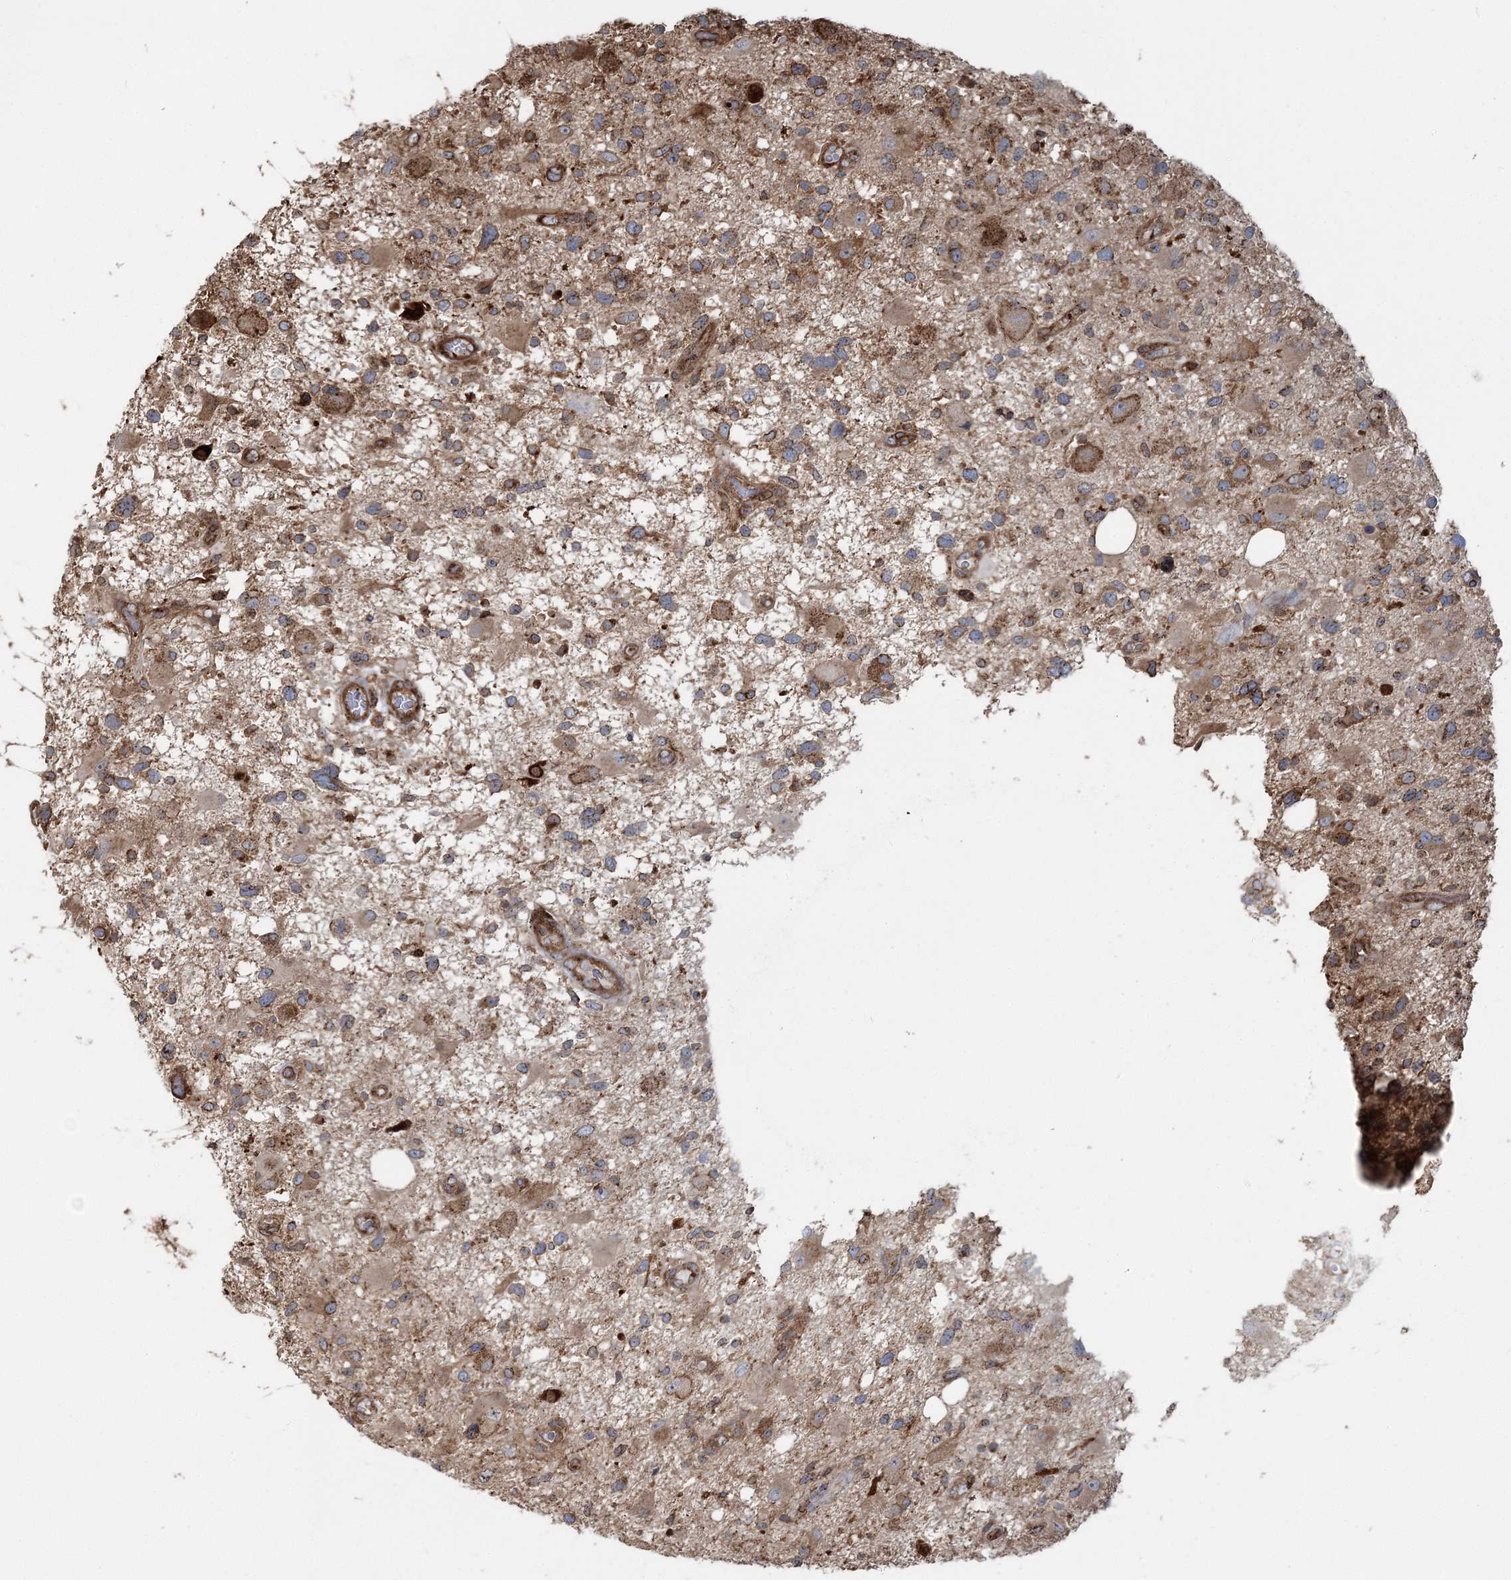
{"staining": {"intensity": "moderate", "quantity": ">75%", "location": "cytoplasmic/membranous"}, "tissue": "glioma", "cell_type": "Tumor cells", "image_type": "cancer", "snomed": [{"axis": "morphology", "description": "Glioma, malignant, High grade"}, {"axis": "topography", "description": "Brain"}], "caption": "IHC histopathology image of glioma stained for a protein (brown), which reveals medium levels of moderate cytoplasmic/membranous positivity in approximately >75% of tumor cells.", "gene": "TRAF3IP2", "patient": {"sex": "male", "age": 33}}